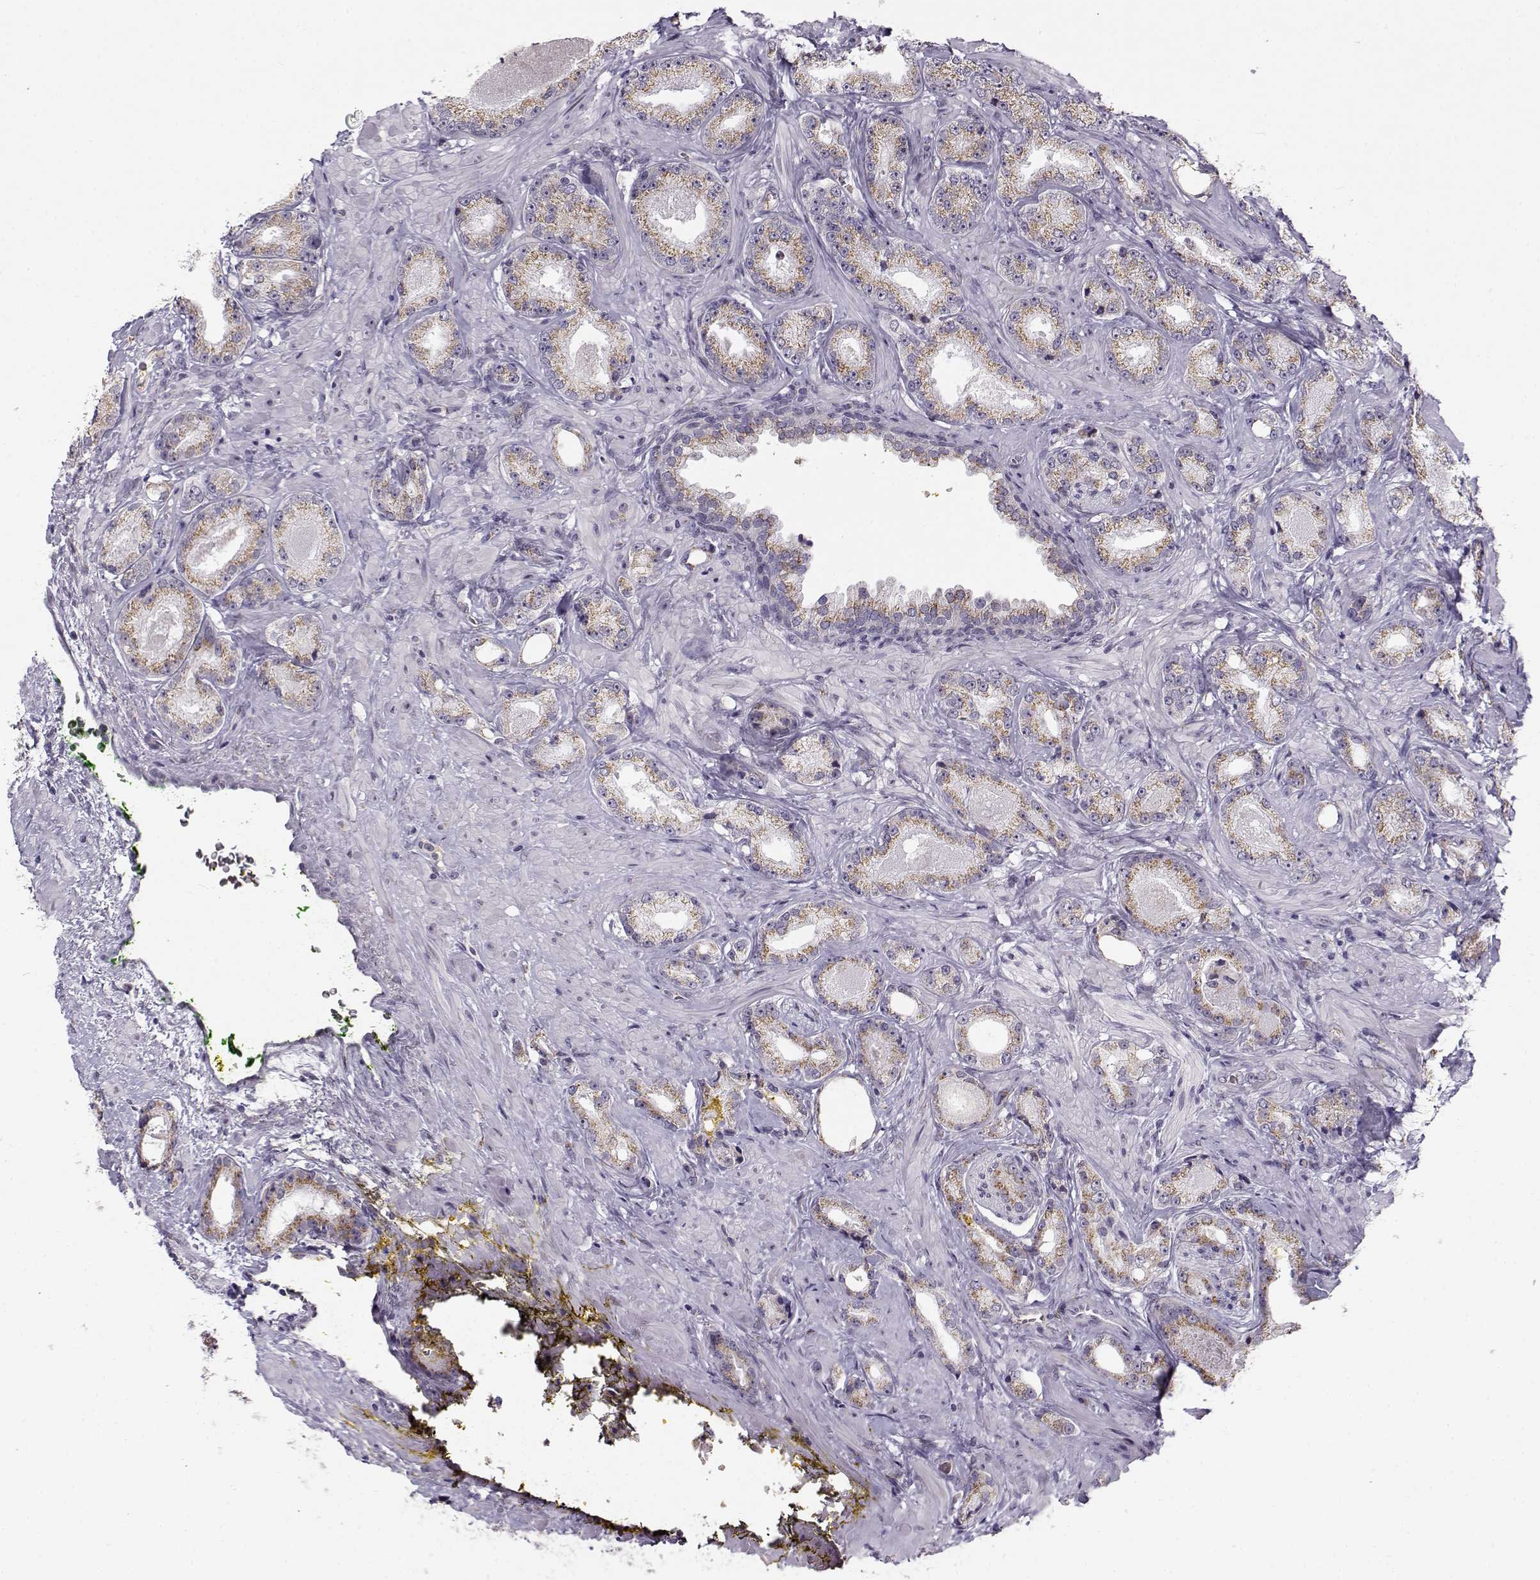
{"staining": {"intensity": "moderate", "quantity": ">75%", "location": "cytoplasmic/membranous"}, "tissue": "prostate cancer", "cell_type": "Tumor cells", "image_type": "cancer", "snomed": [{"axis": "morphology", "description": "Adenocarcinoma, Low grade"}, {"axis": "topography", "description": "Prostate"}], "caption": "Low-grade adenocarcinoma (prostate) stained with a brown dye displays moderate cytoplasmic/membranous positive positivity in about >75% of tumor cells.", "gene": "SLC4A5", "patient": {"sex": "male", "age": 68}}